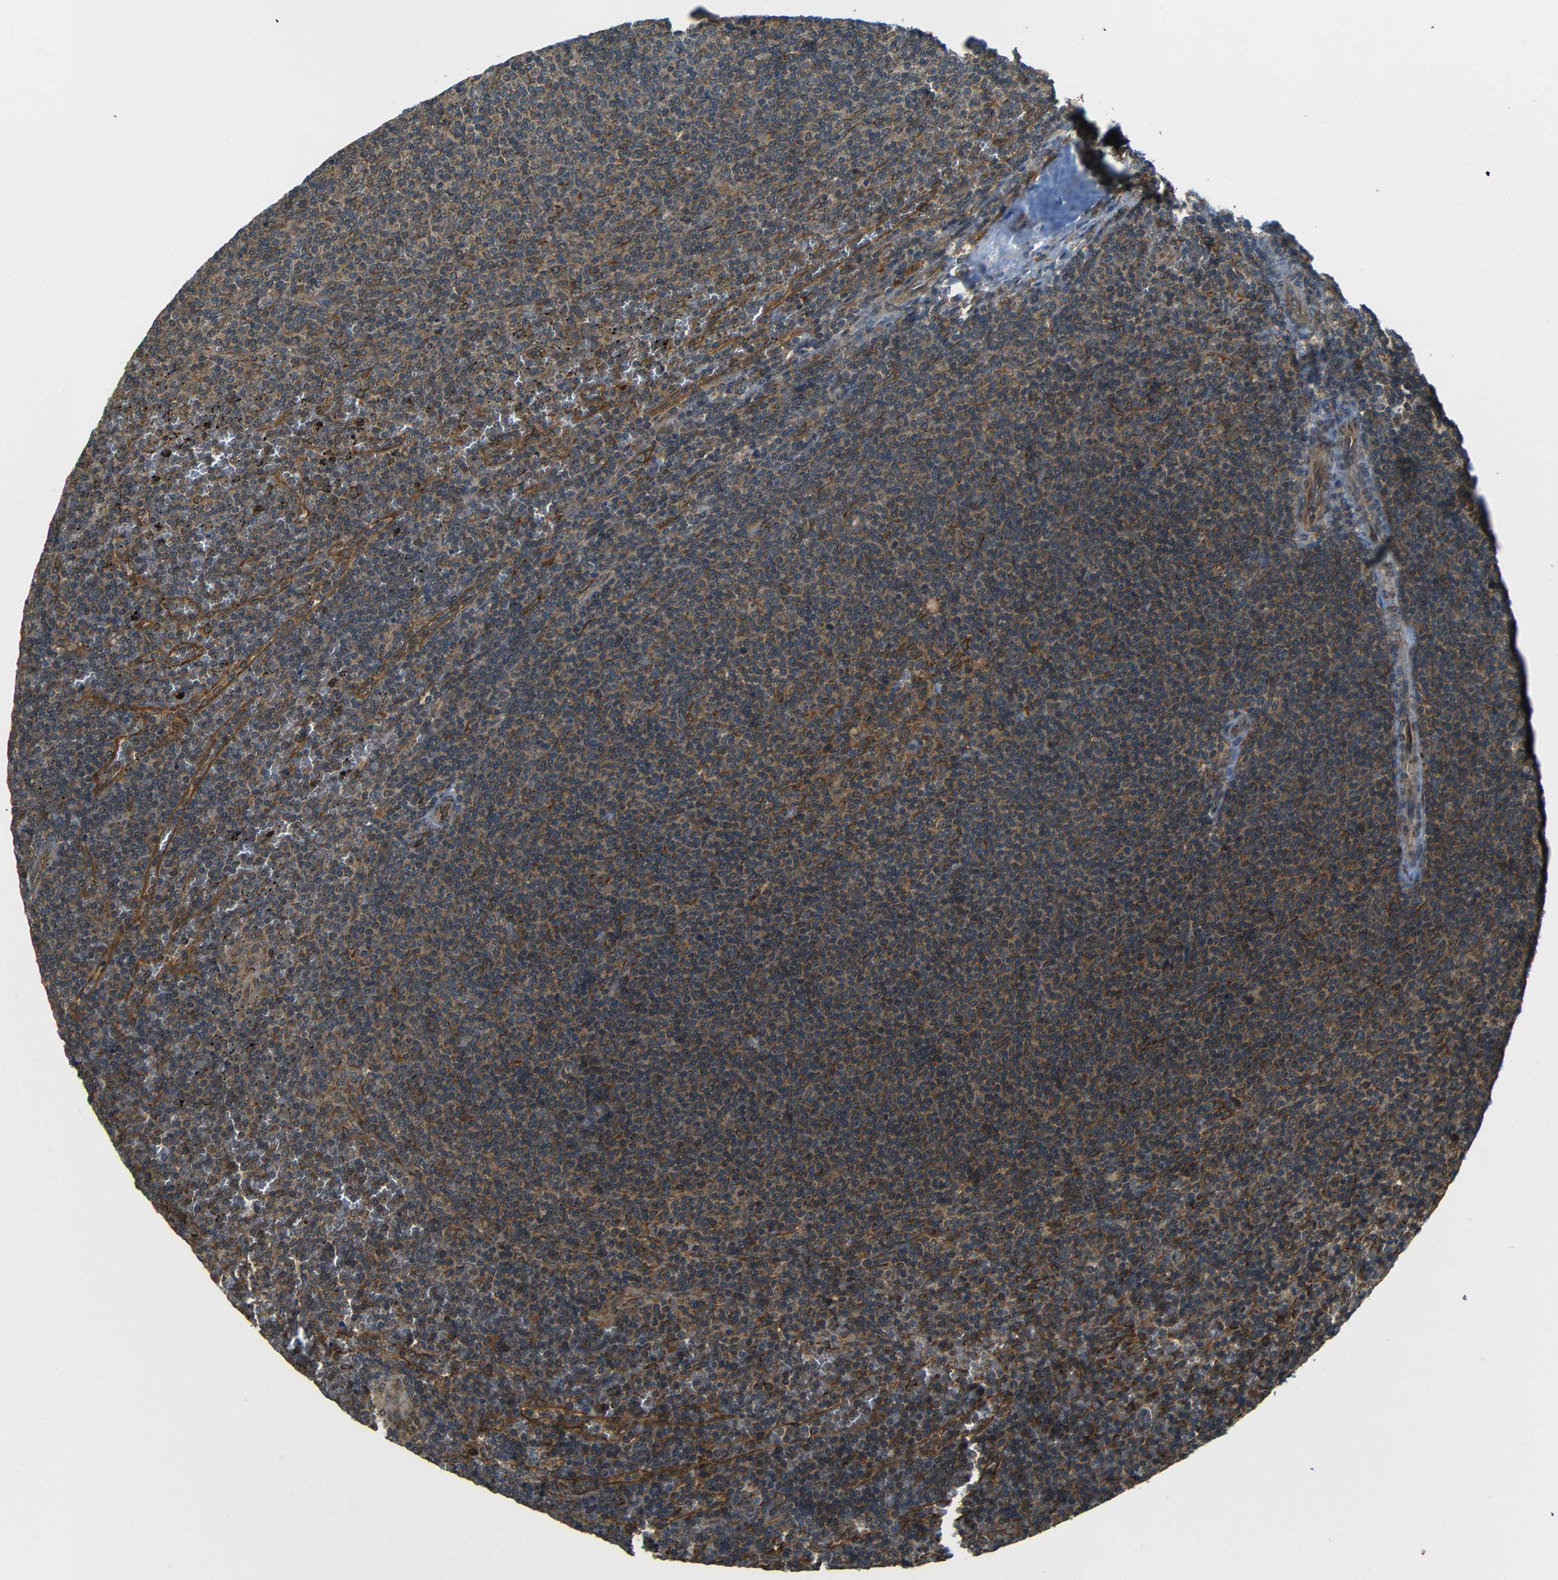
{"staining": {"intensity": "strong", "quantity": "25%-75%", "location": "cytoplasmic/membranous"}, "tissue": "lymphoma", "cell_type": "Tumor cells", "image_type": "cancer", "snomed": [{"axis": "morphology", "description": "Malignant lymphoma, non-Hodgkin's type, Low grade"}, {"axis": "topography", "description": "Spleen"}], "caption": "Lymphoma stained for a protein (brown) reveals strong cytoplasmic/membranous positive positivity in approximately 25%-75% of tumor cells.", "gene": "VAPB", "patient": {"sex": "female", "age": 50}}